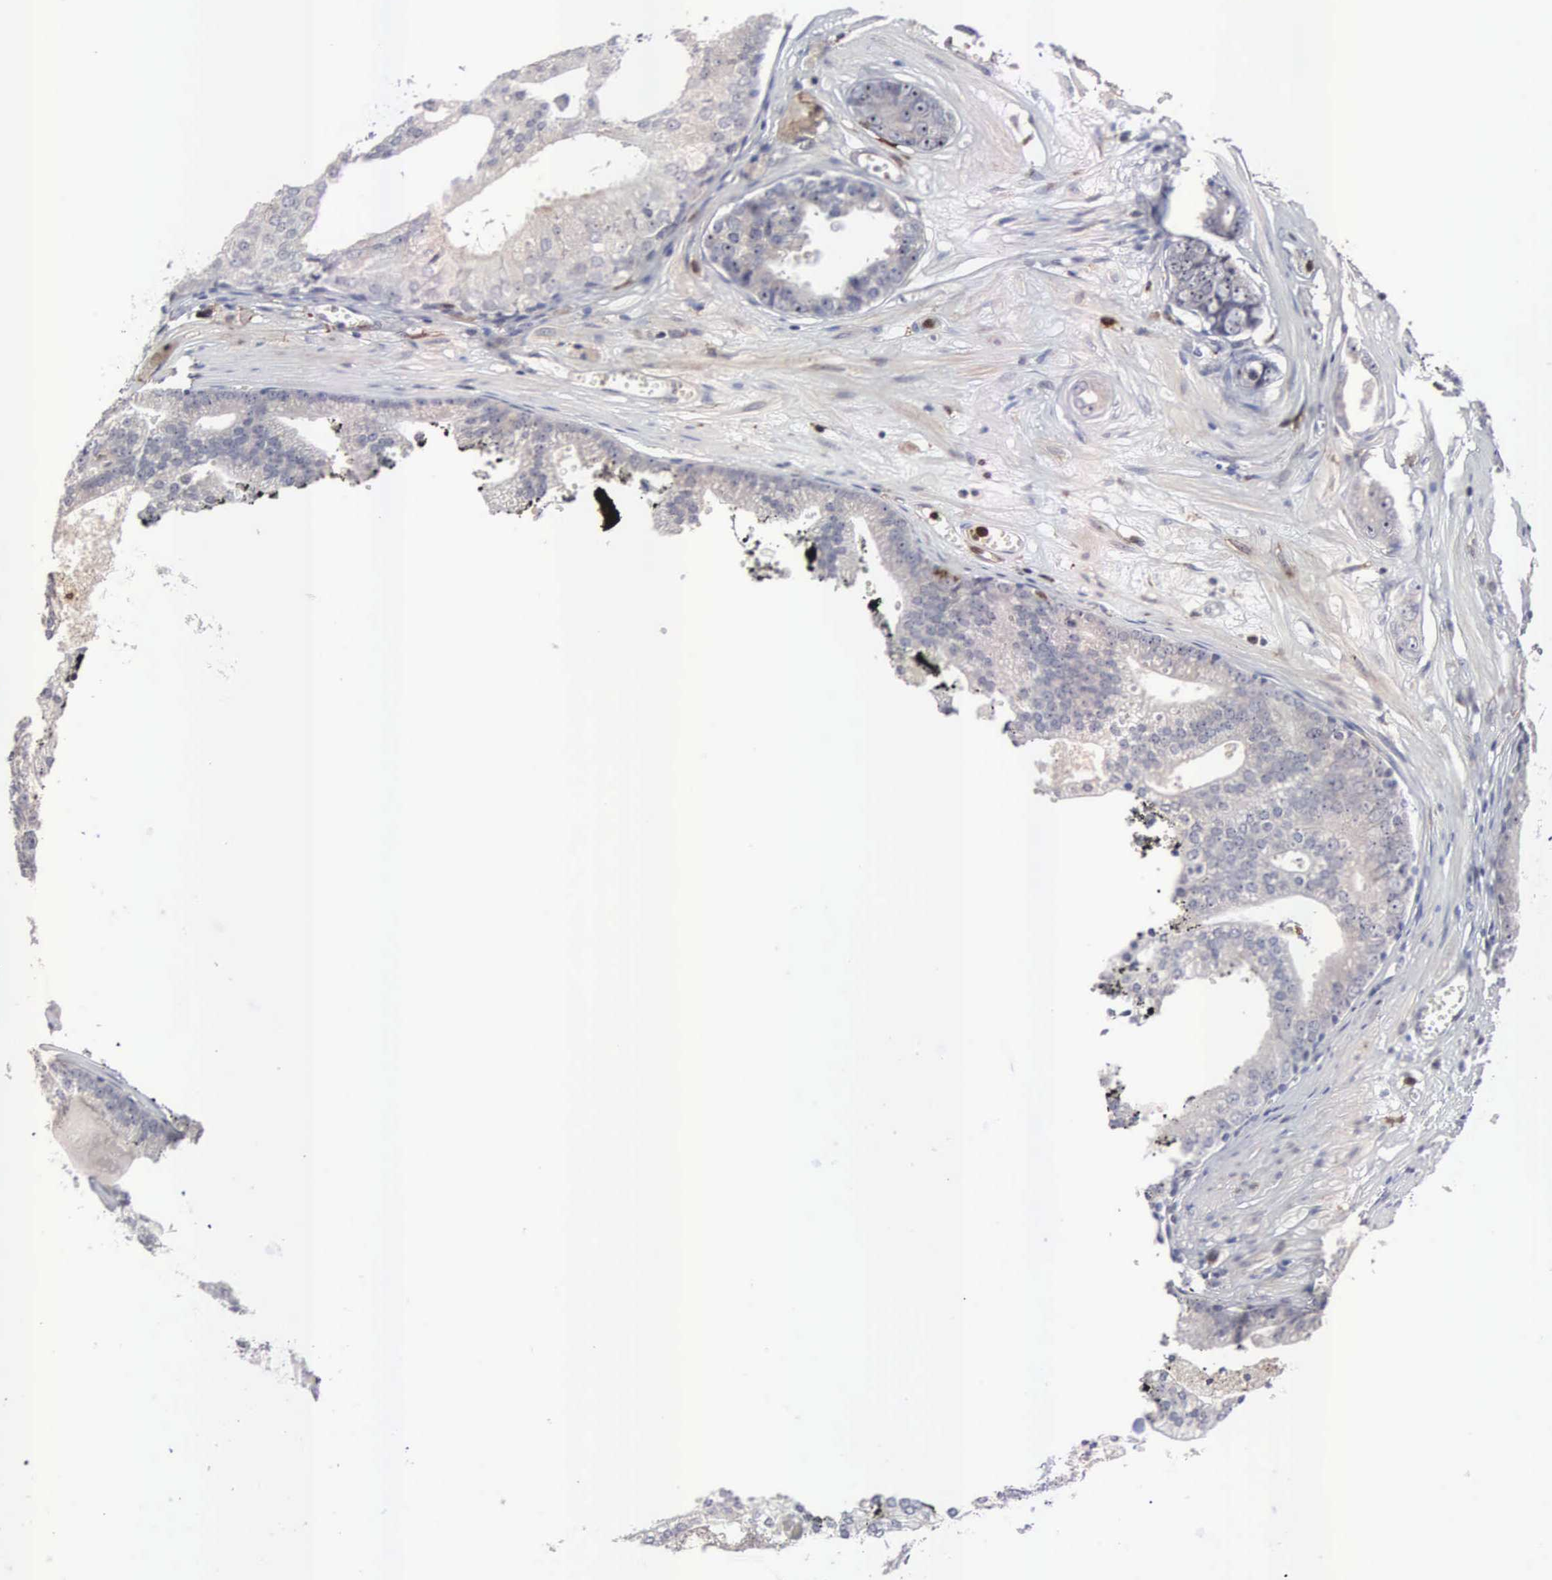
{"staining": {"intensity": "negative", "quantity": "none", "location": "none"}, "tissue": "prostate cancer", "cell_type": "Tumor cells", "image_type": "cancer", "snomed": [{"axis": "morphology", "description": "Adenocarcinoma, High grade"}, {"axis": "topography", "description": "Prostate"}], "caption": "Human prostate high-grade adenocarcinoma stained for a protein using IHC displays no staining in tumor cells.", "gene": "ACOT4", "patient": {"sex": "male", "age": 56}}